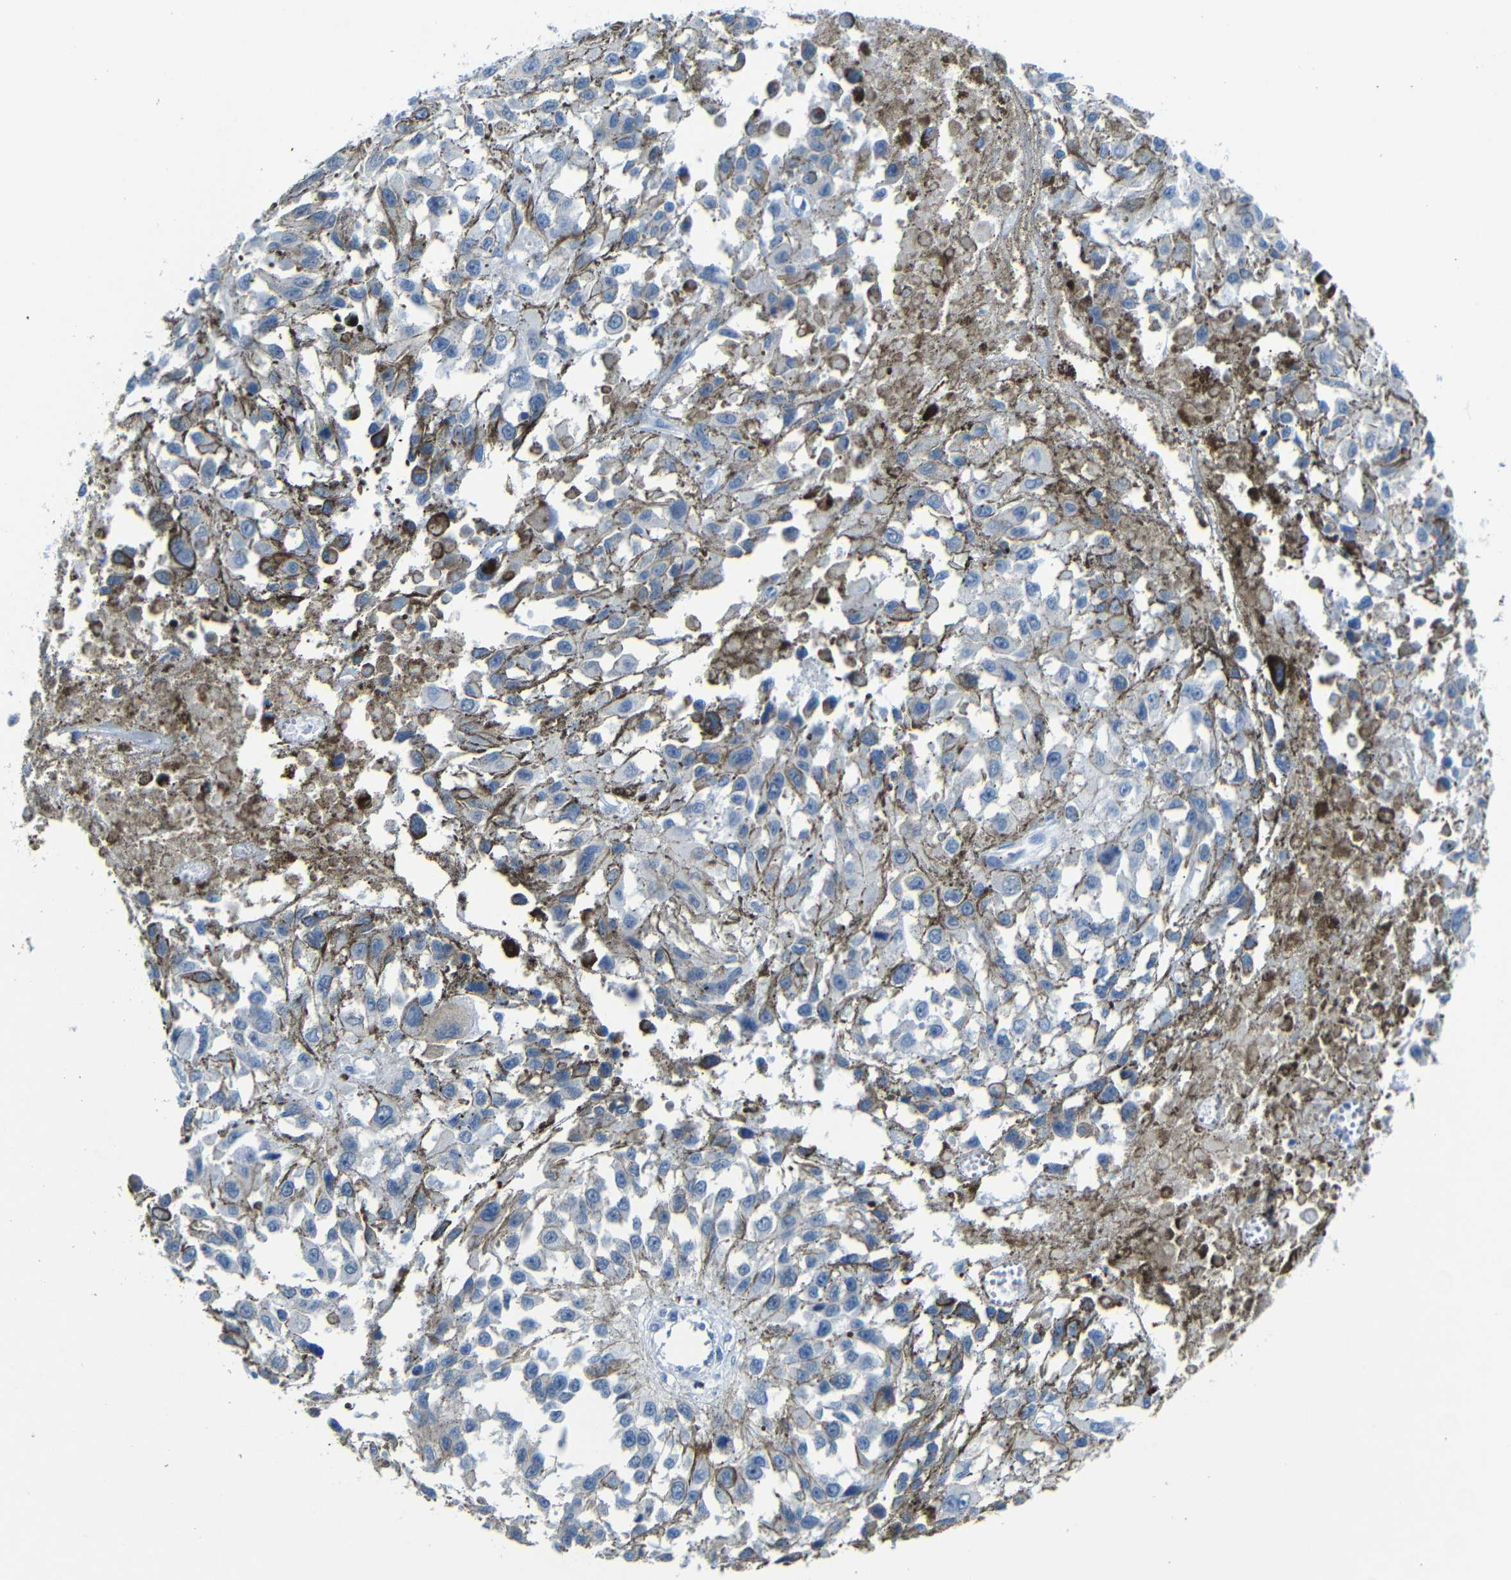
{"staining": {"intensity": "negative", "quantity": "none", "location": "none"}, "tissue": "melanoma", "cell_type": "Tumor cells", "image_type": "cancer", "snomed": [{"axis": "morphology", "description": "Malignant melanoma, Metastatic site"}, {"axis": "topography", "description": "Lymph node"}], "caption": "The immunohistochemistry image has no significant staining in tumor cells of melanoma tissue.", "gene": "ANK3", "patient": {"sex": "male", "age": 59}}